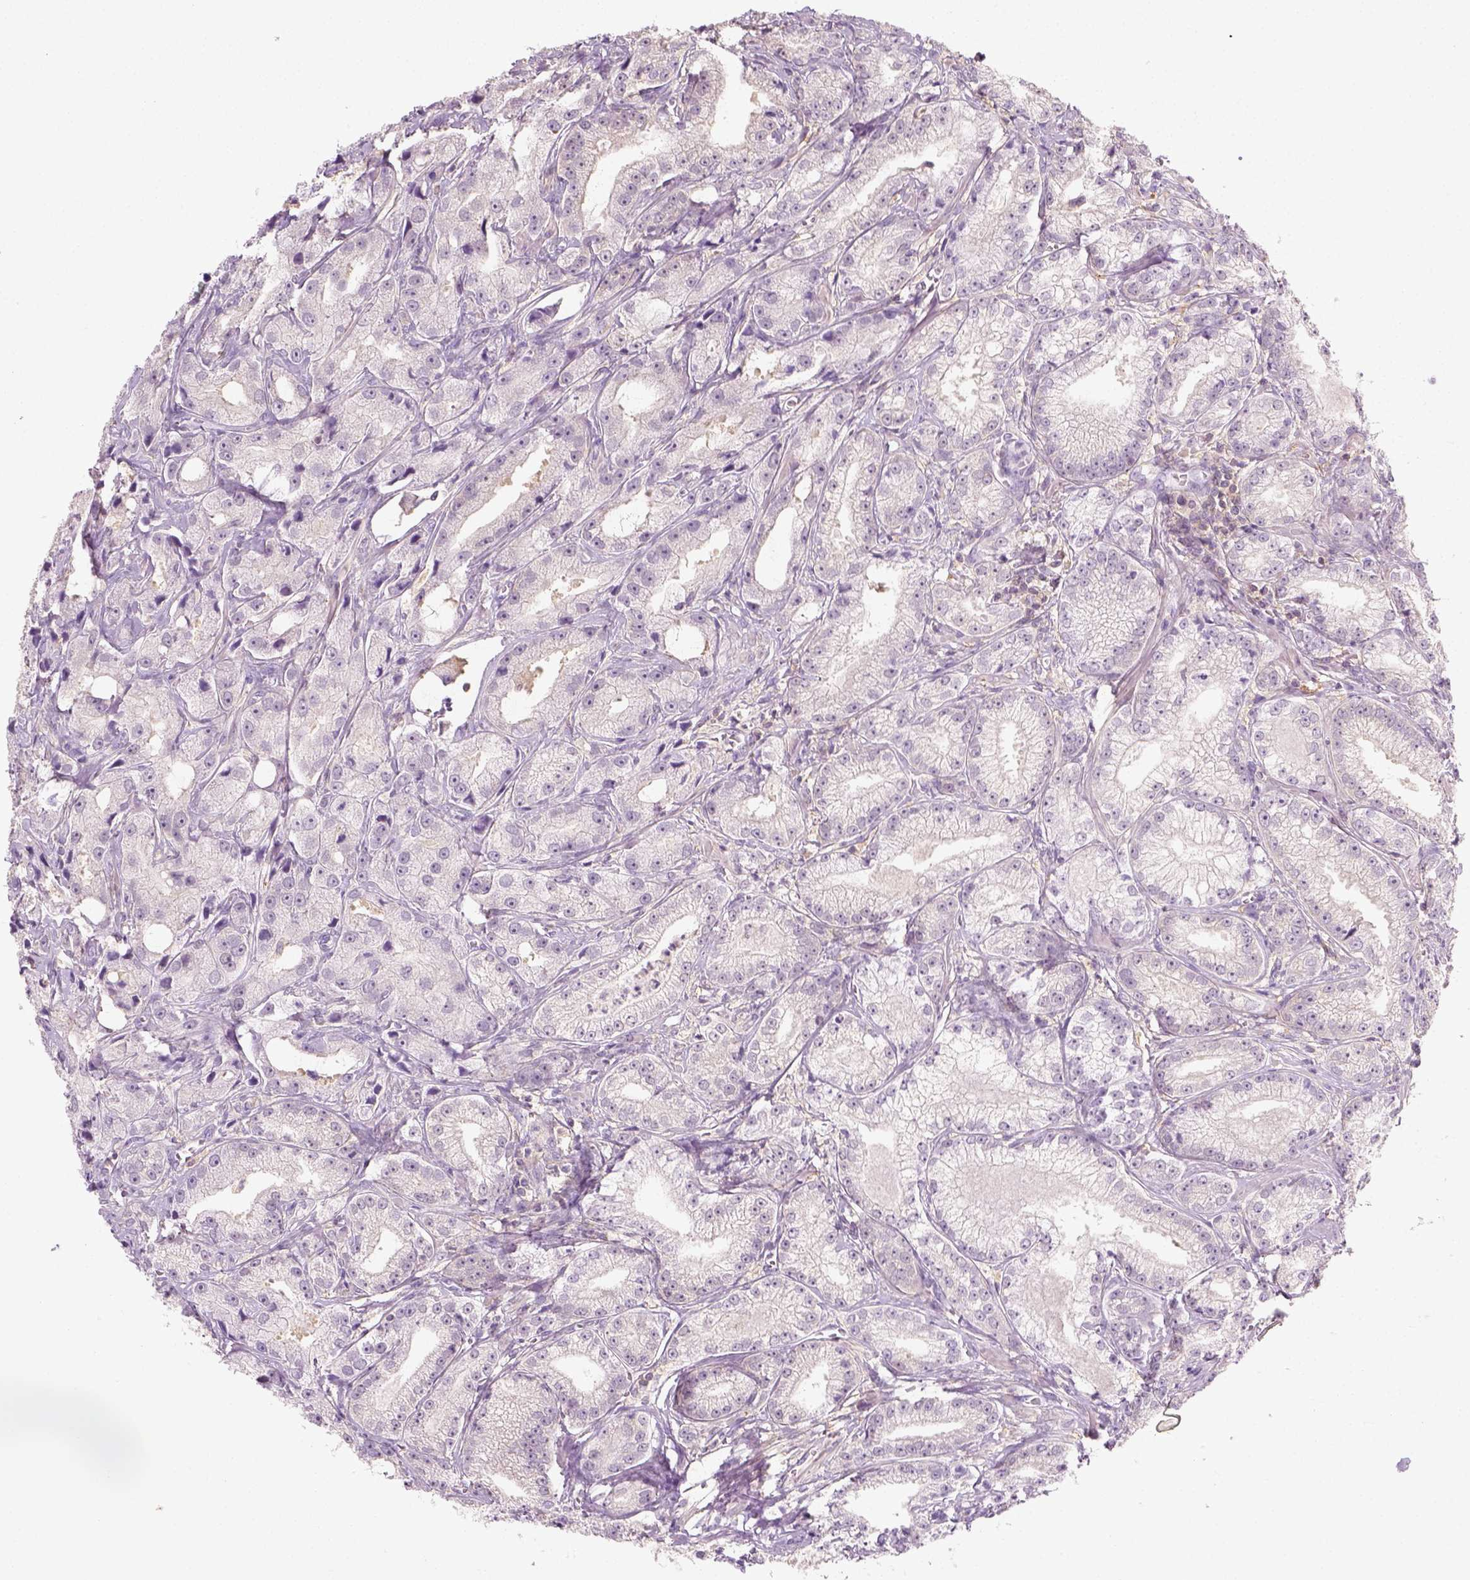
{"staining": {"intensity": "negative", "quantity": "none", "location": "none"}, "tissue": "prostate cancer", "cell_type": "Tumor cells", "image_type": "cancer", "snomed": [{"axis": "morphology", "description": "Adenocarcinoma, High grade"}, {"axis": "topography", "description": "Prostate"}], "caption": "Prostate cancer was stained to show a protein in brown. There is no significant positivity in tumor cells. (DAB (3,3'-diaminobenzidine) immunohistochemistry, high magnification).", "gene": "EPHB1", "patient": {"sex": "male", "age": 64}}